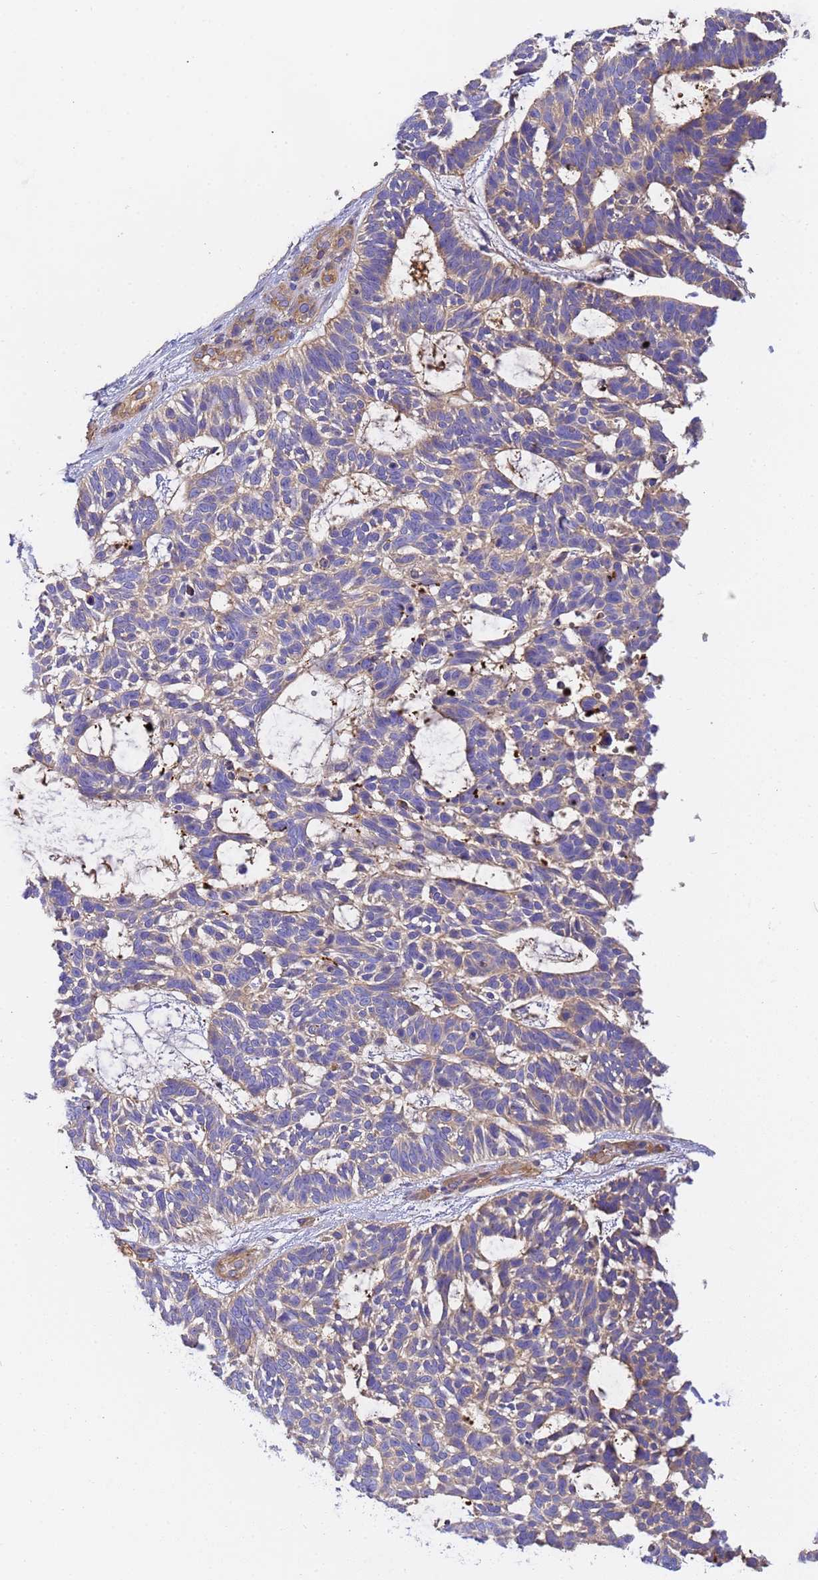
{"staining": {"intensity": "negative", "quantity": "none", "location": "none"}, "tissue": "skin cancer", "cell_type": "Tumor cells", "image_type": "cancer", "snomed": [{"axis": "morphology", "description": "Basal cell carcinoma"}, {"axis": "topography", "description": "Skin"}], "caption": "An image of skin cancer stained for a protein shows no brown staining in tumor cells.", "gene": "MYL12A", "patient": {"sex": "male", "age": 88}}